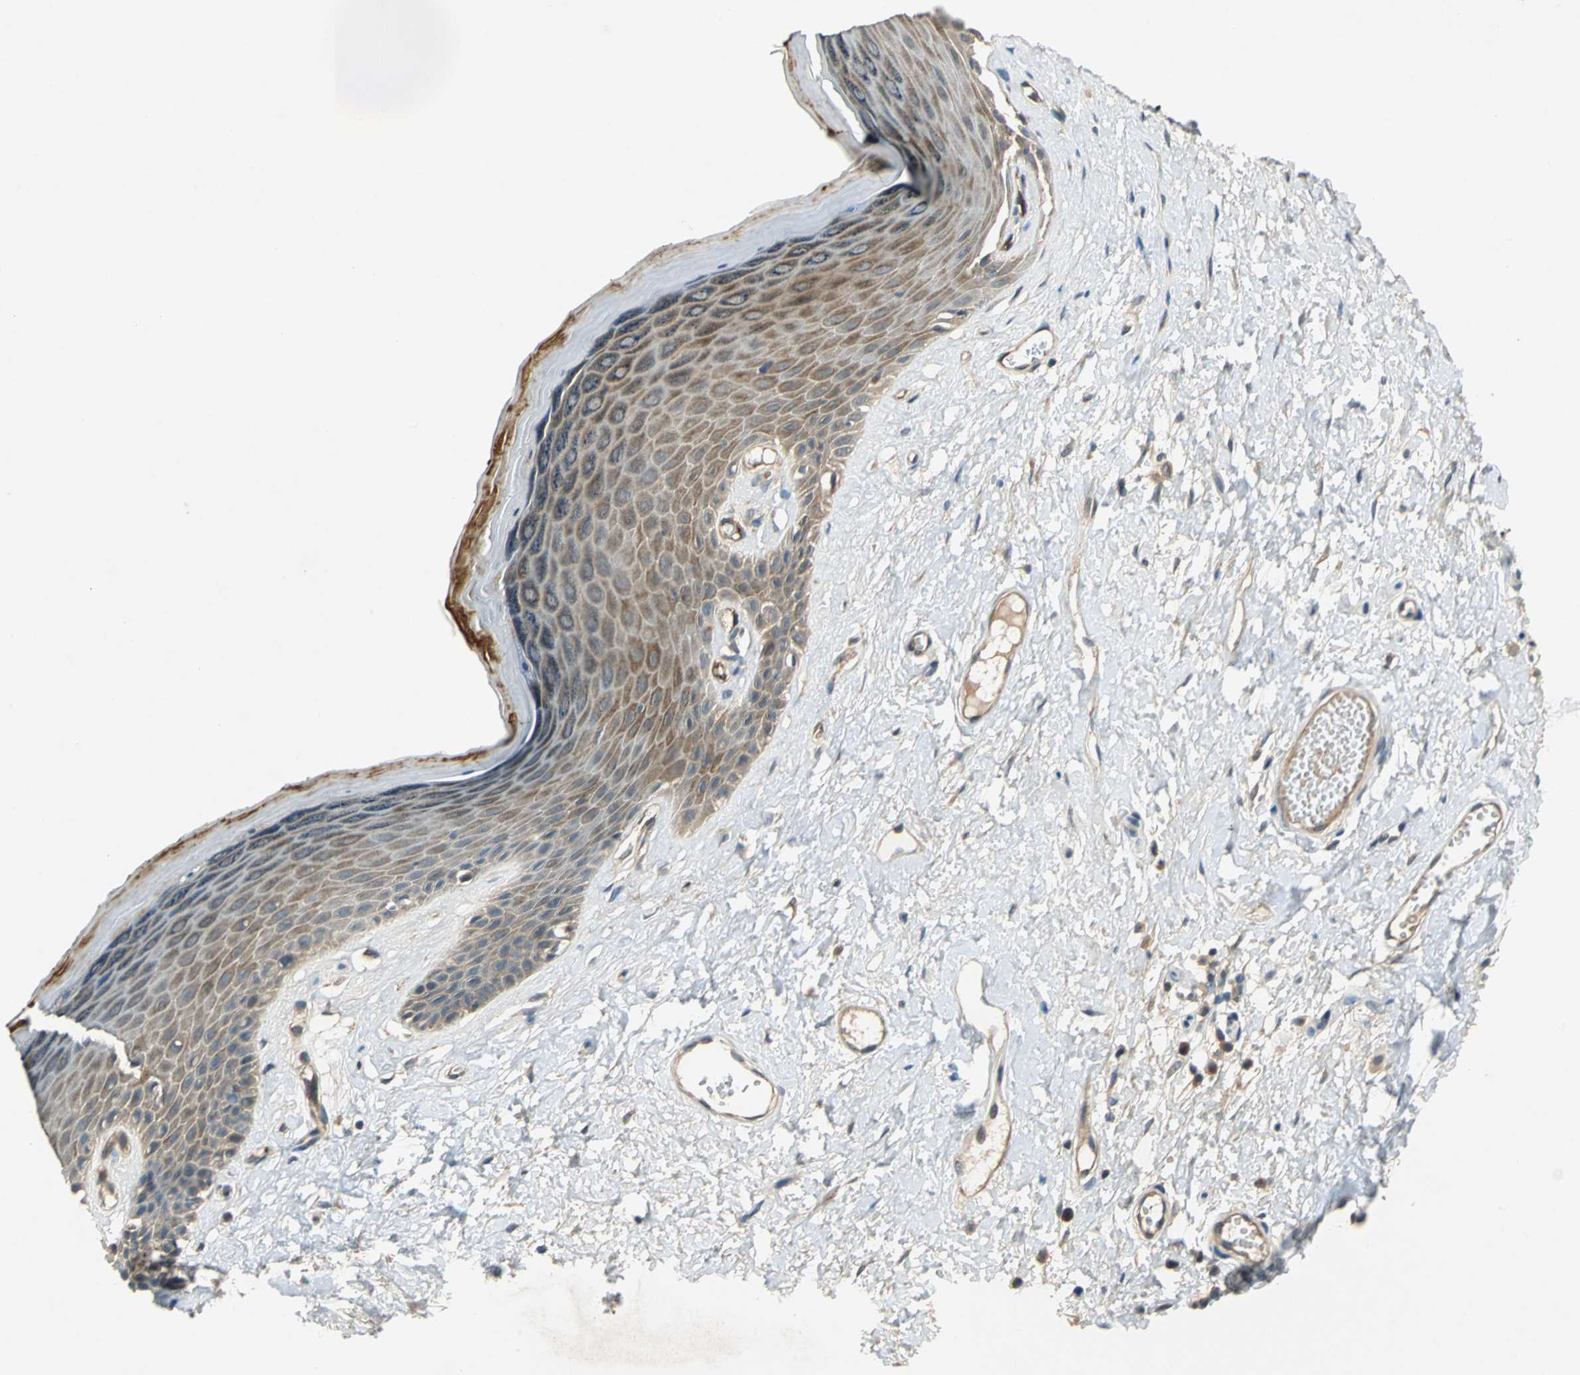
{"staining": {"intensity": "moderate", "quantity": "25%-75%", "location": "cytoplasmic/membranous"}, "tissue": "skin", "cell_type": "Epidermal cells", "image_type": "normal", "snomed": [{"axis": "morphology", "description": "Normal tissue, NOS"}, {"axis": "morphology", "description": "Inflammation, NOS"}, {"axis": "topography", "description": "Vulva"}], "caption": "High-magnification brightfield microscopy of unremarkable skin stained with DAB (3,3'-diaminobenzidine) (brown) and counterstained with hematoxylin (blue). epidermal cells exhibit moderate cytoplasmic/membranous expression is identified in approximately25%-75% of cells.", "gene": "EMCN", "patient": {"sex": "female", "age": 84}}